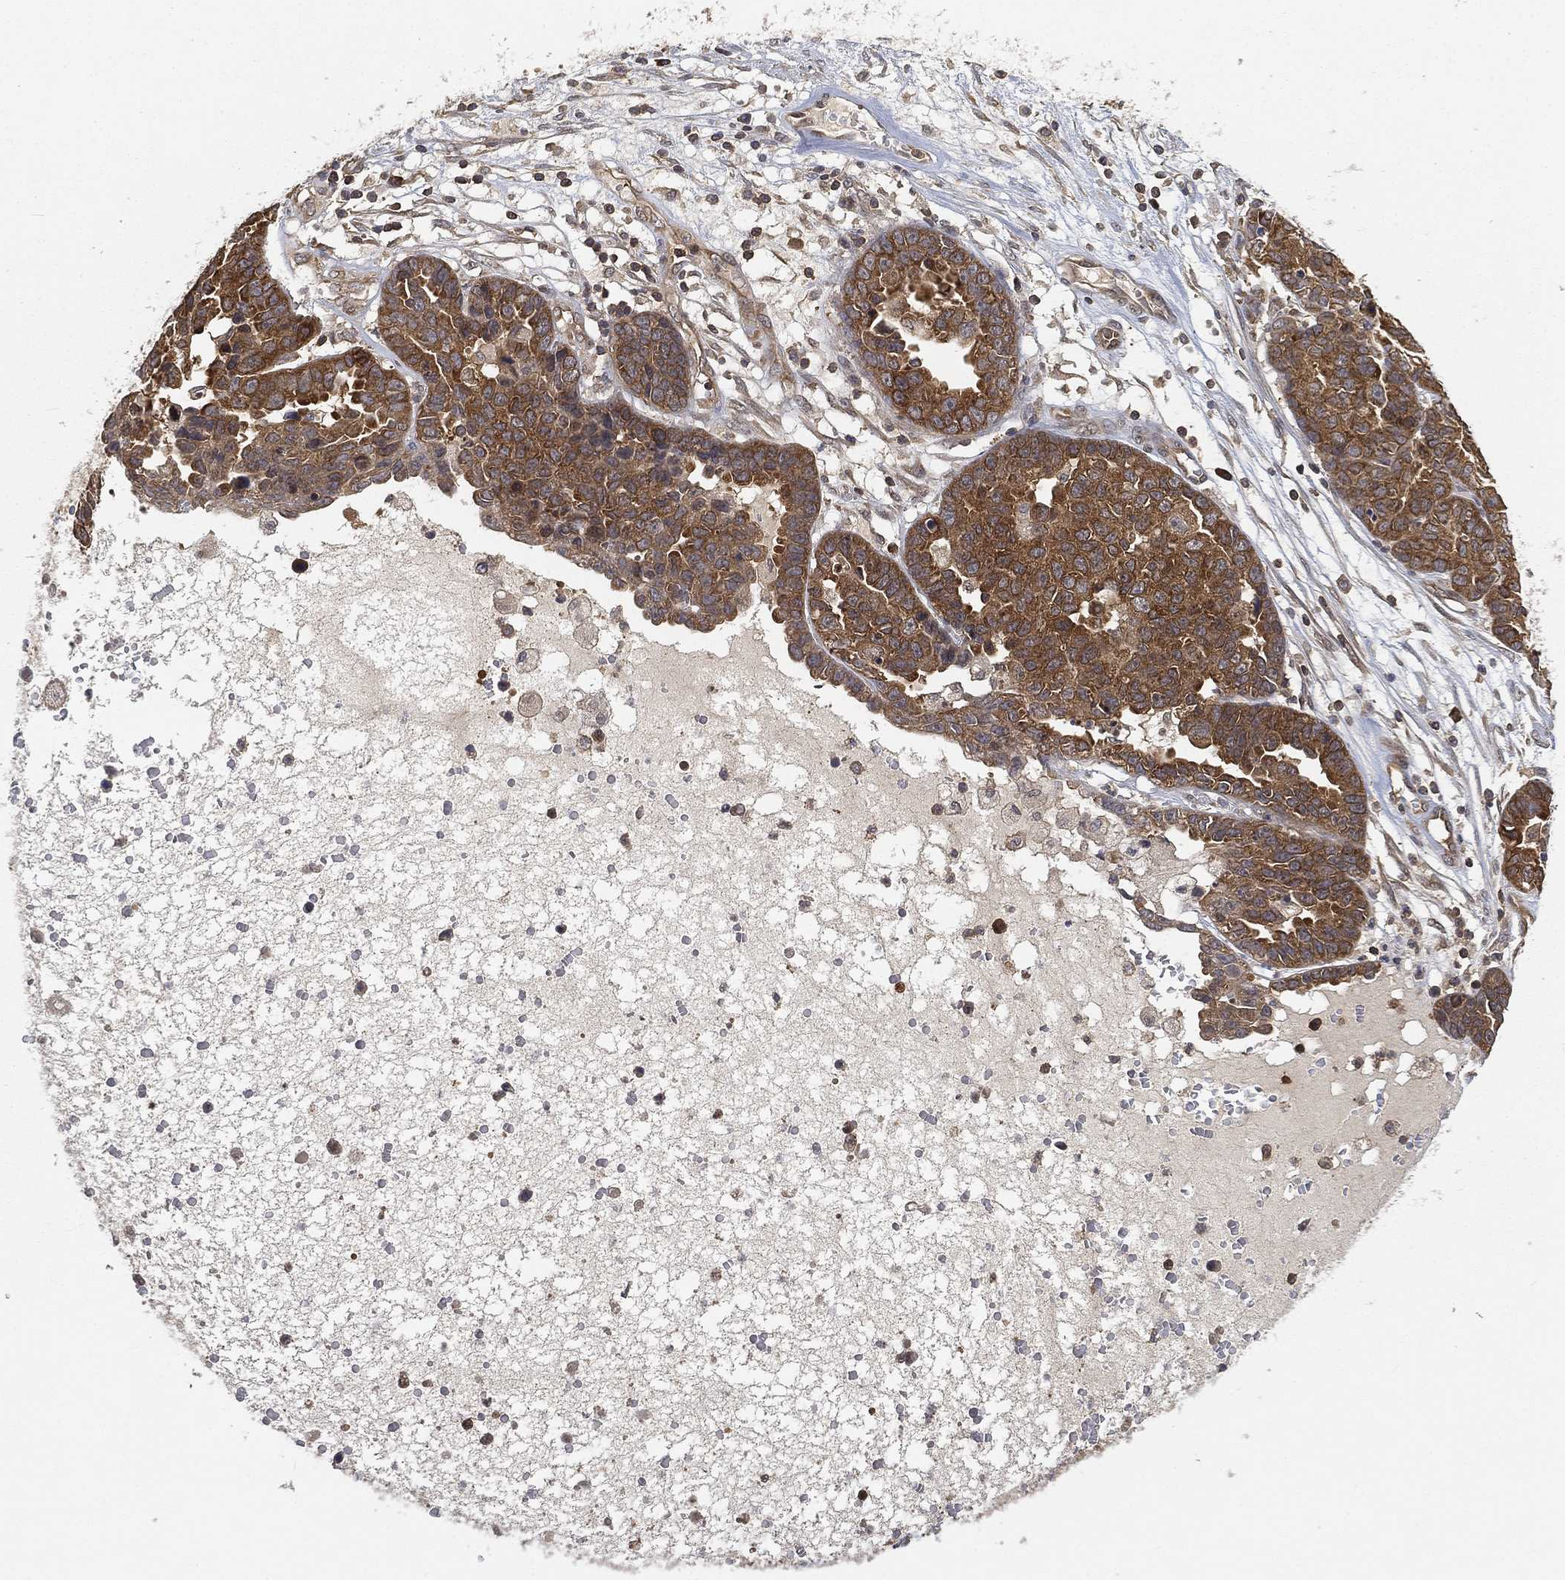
{"staining": {"intensity": "strong", "quantity": ">75%", "location": "cytoplasmic/membranous"}, "tissue": "ovarian cancer", "cell_type": "Tumor cells", "image_type": "cancer", "snomed": [{"axis": "morphology", "description": "Cystadenocarcinoma, serous, NOS"}, {"axis": "topography", "description": "Ovary"}], "caption": "Immunohistochemical staining of human ovarian cancer (serous cystadenocarcinoma) reveals high levels of strong cytoplasmic/membranous protein positivity in about >75% of tumor cells. Nuclei are stained in blue.", "gene": "UBA5", "patient": {"sex": "female", "age": 87}}